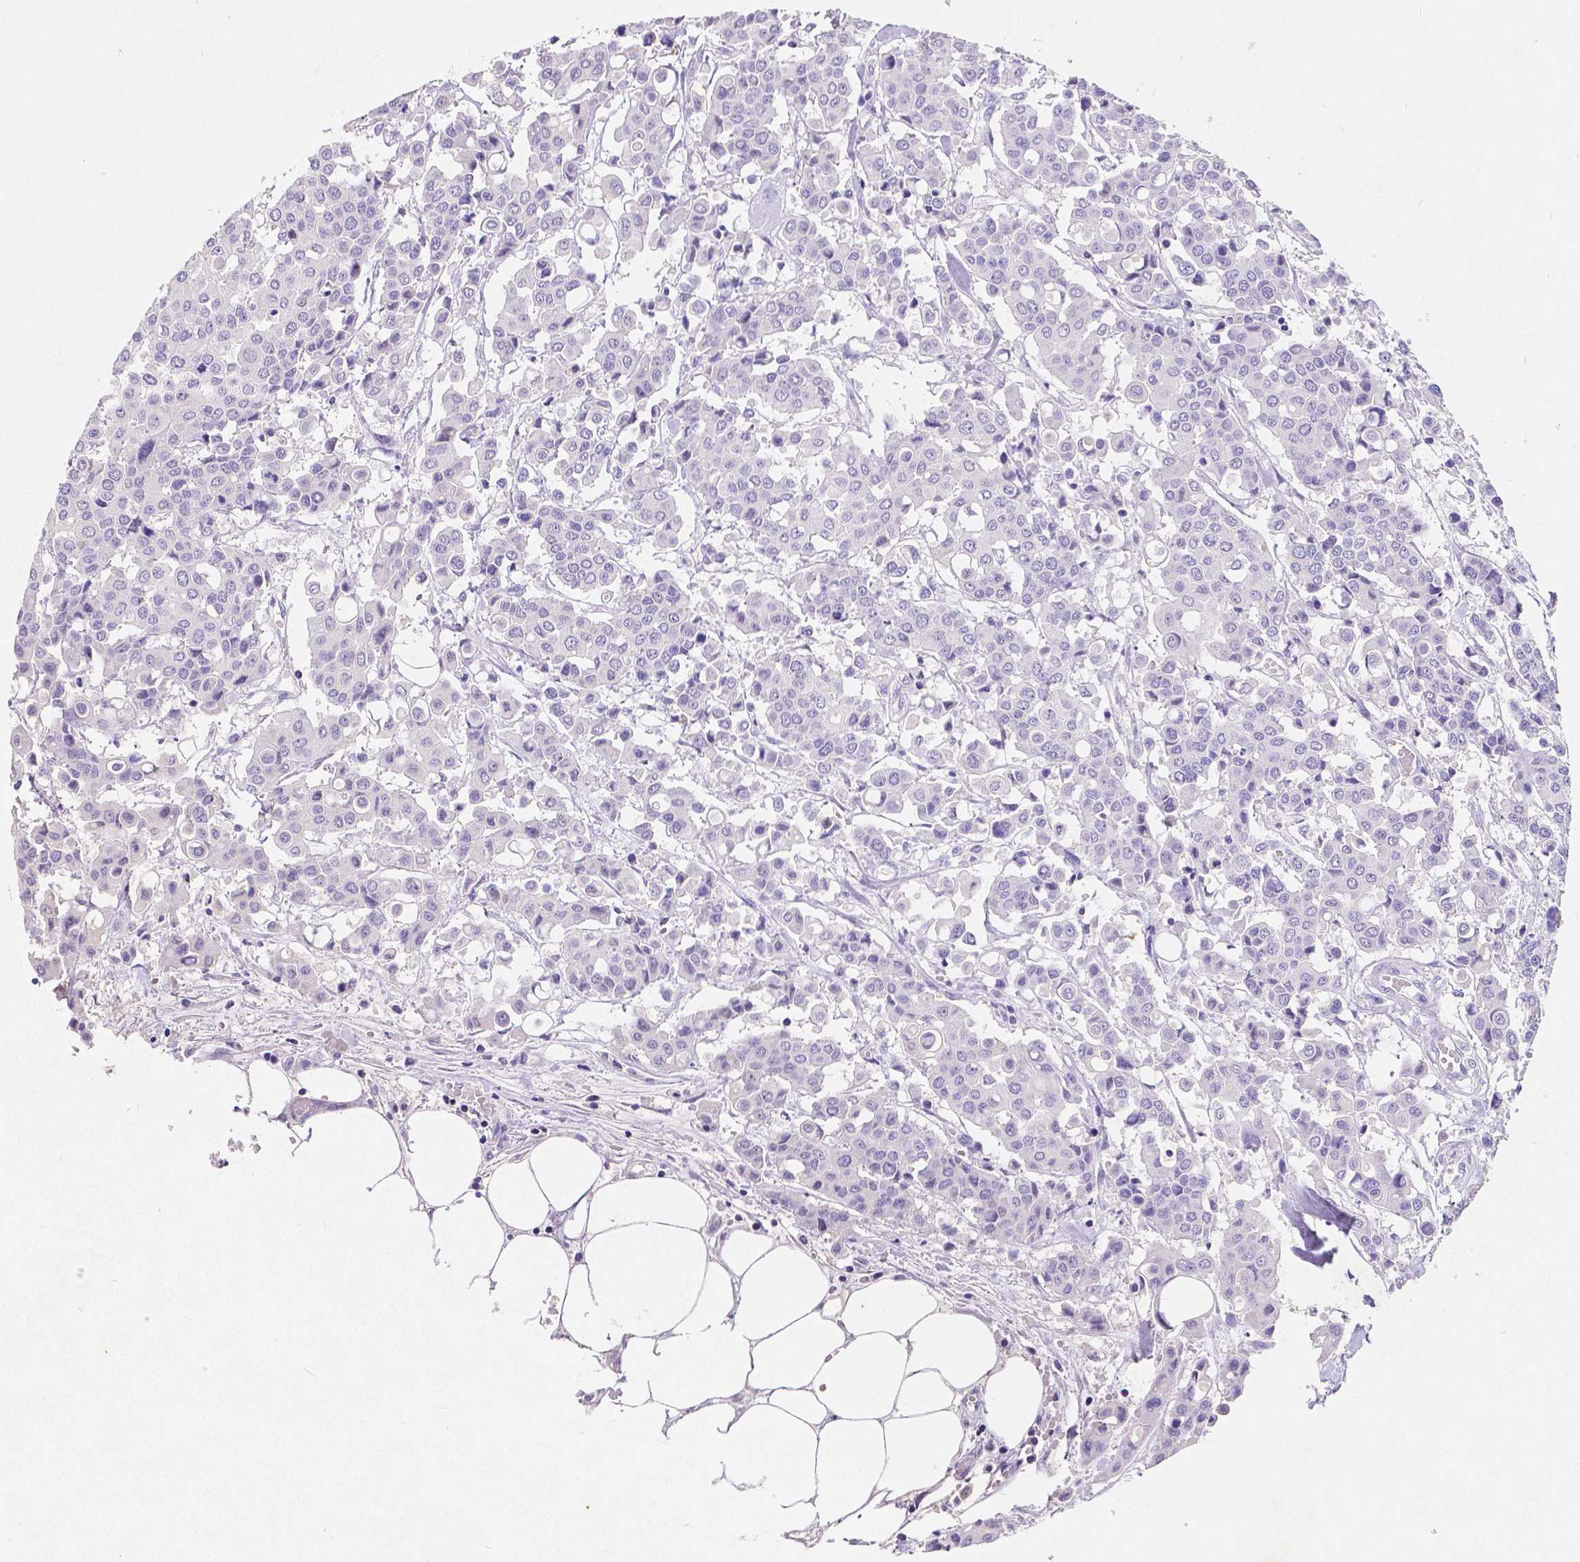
{"staining": {"intensity": "negative", "quantity": "none", "location": "none"}, "tissue": "carcinoid", "cell_type": "Tumor cells", "image_type": "cancer", "snomed": [{"axis": "morphology", "description": "Carcinoid, malignant, NOS"}, {"axis": "topography", "description": "Colon"}], "caption": "The immunohistochemistry image has no significant staining in tumor cells of carcinoid (malignant) tissue.", "gene": "SATB2", "patient": {"sex": "male", "age": 81}}